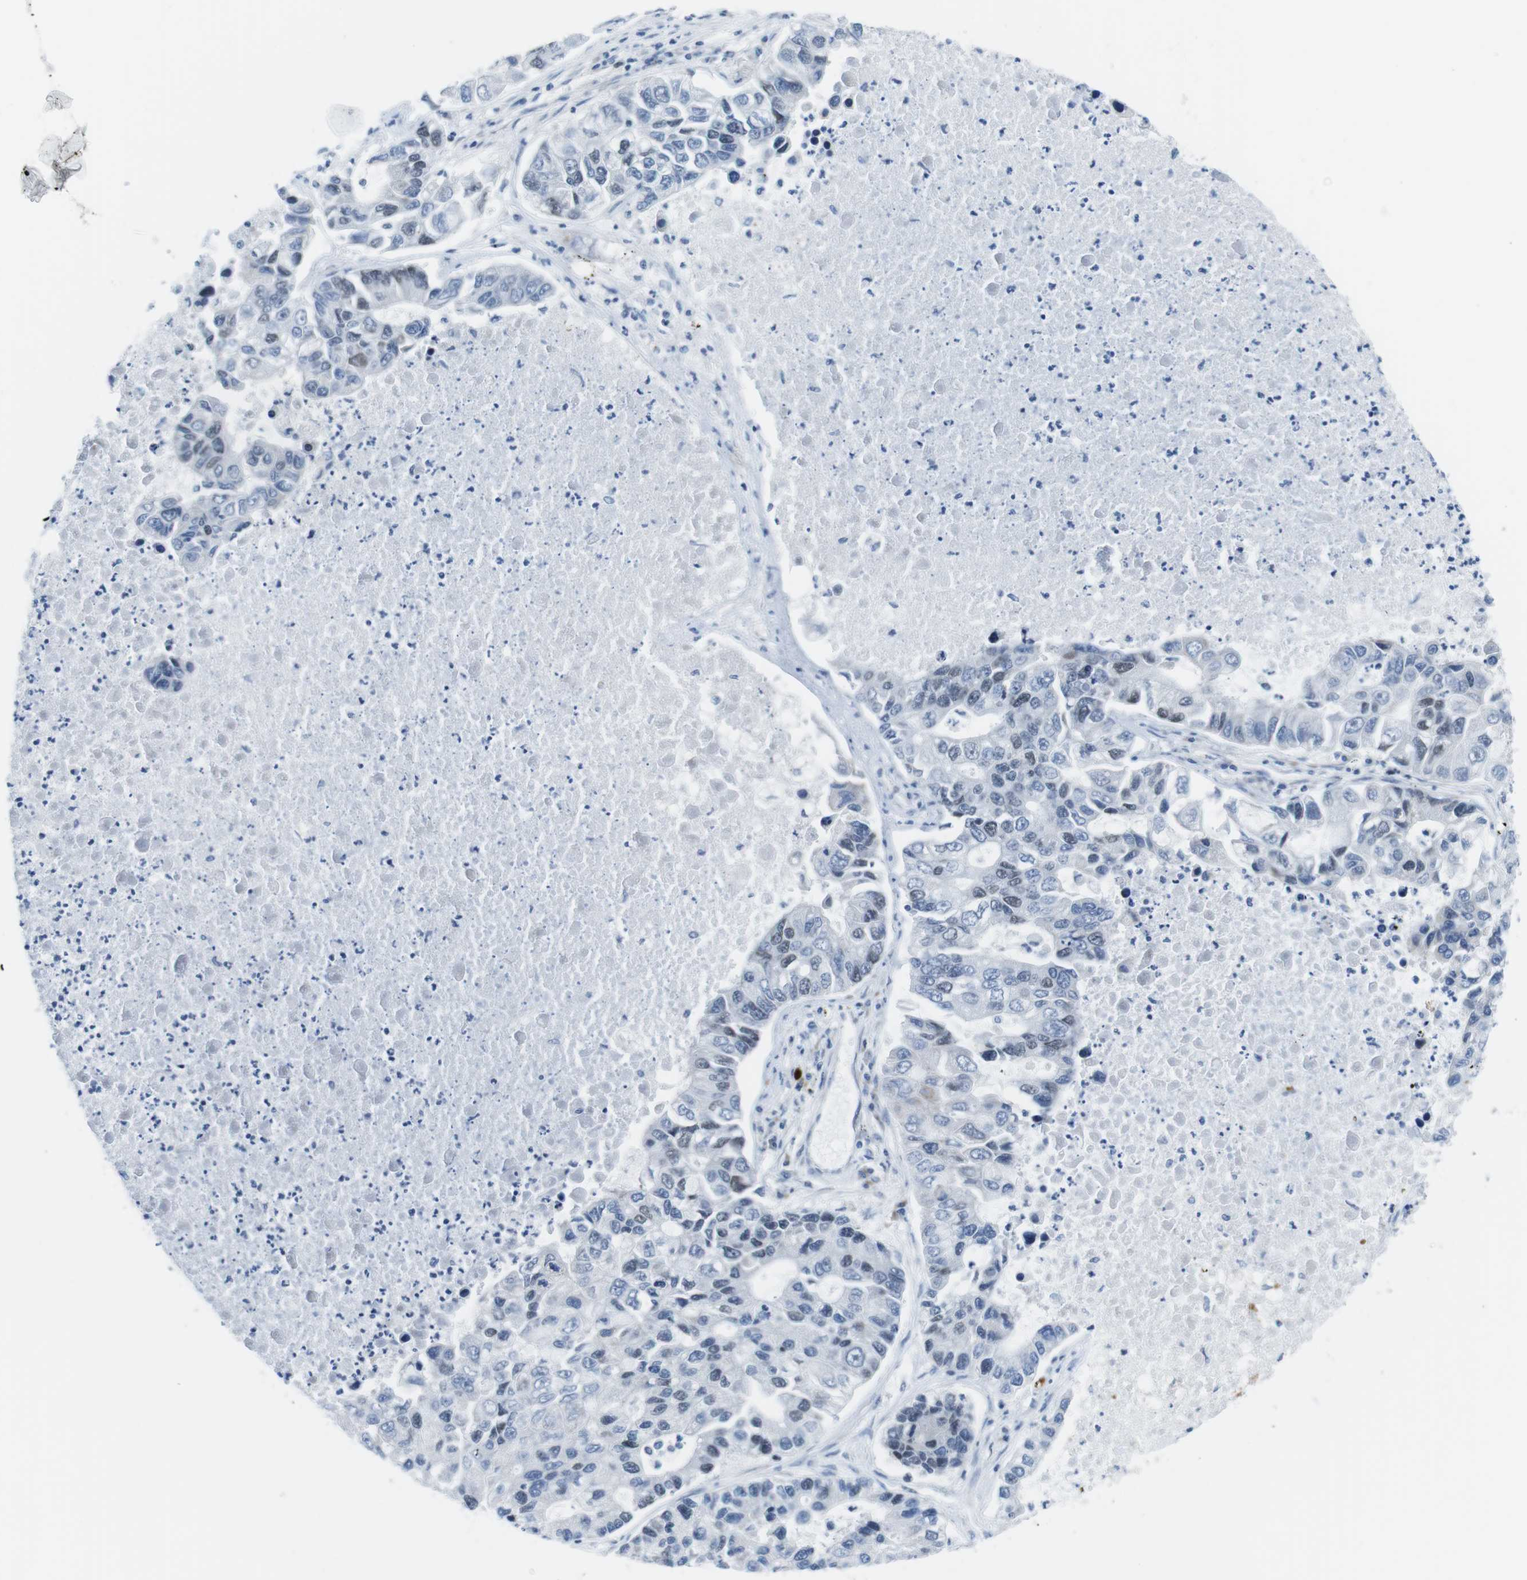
{"staining": {"intensity": "weak", "quantity": "<25%", "location": "nuclear"}, "tissue": "lung cancer", "cell_type": "Tumor cells", "image_type": "cancer", "snomed": [{"axis": "morphology", "description": "Adenocarcinoma, NOS"}, {"axis": "topography", "description": "Lung"}], "caption": "Immunohistochemistry micrograph of lung cancer stained for a protein (brown), which shows no staining in tumor cells. (Stains: DAB (3,3'-diaminobenzidine) IHC with hematoxylin counter stain, Microscopy: brightfield microscopy at high magnification).", "gene": "CHAF1A", "patient": {"sex": "female", "age": 51}}